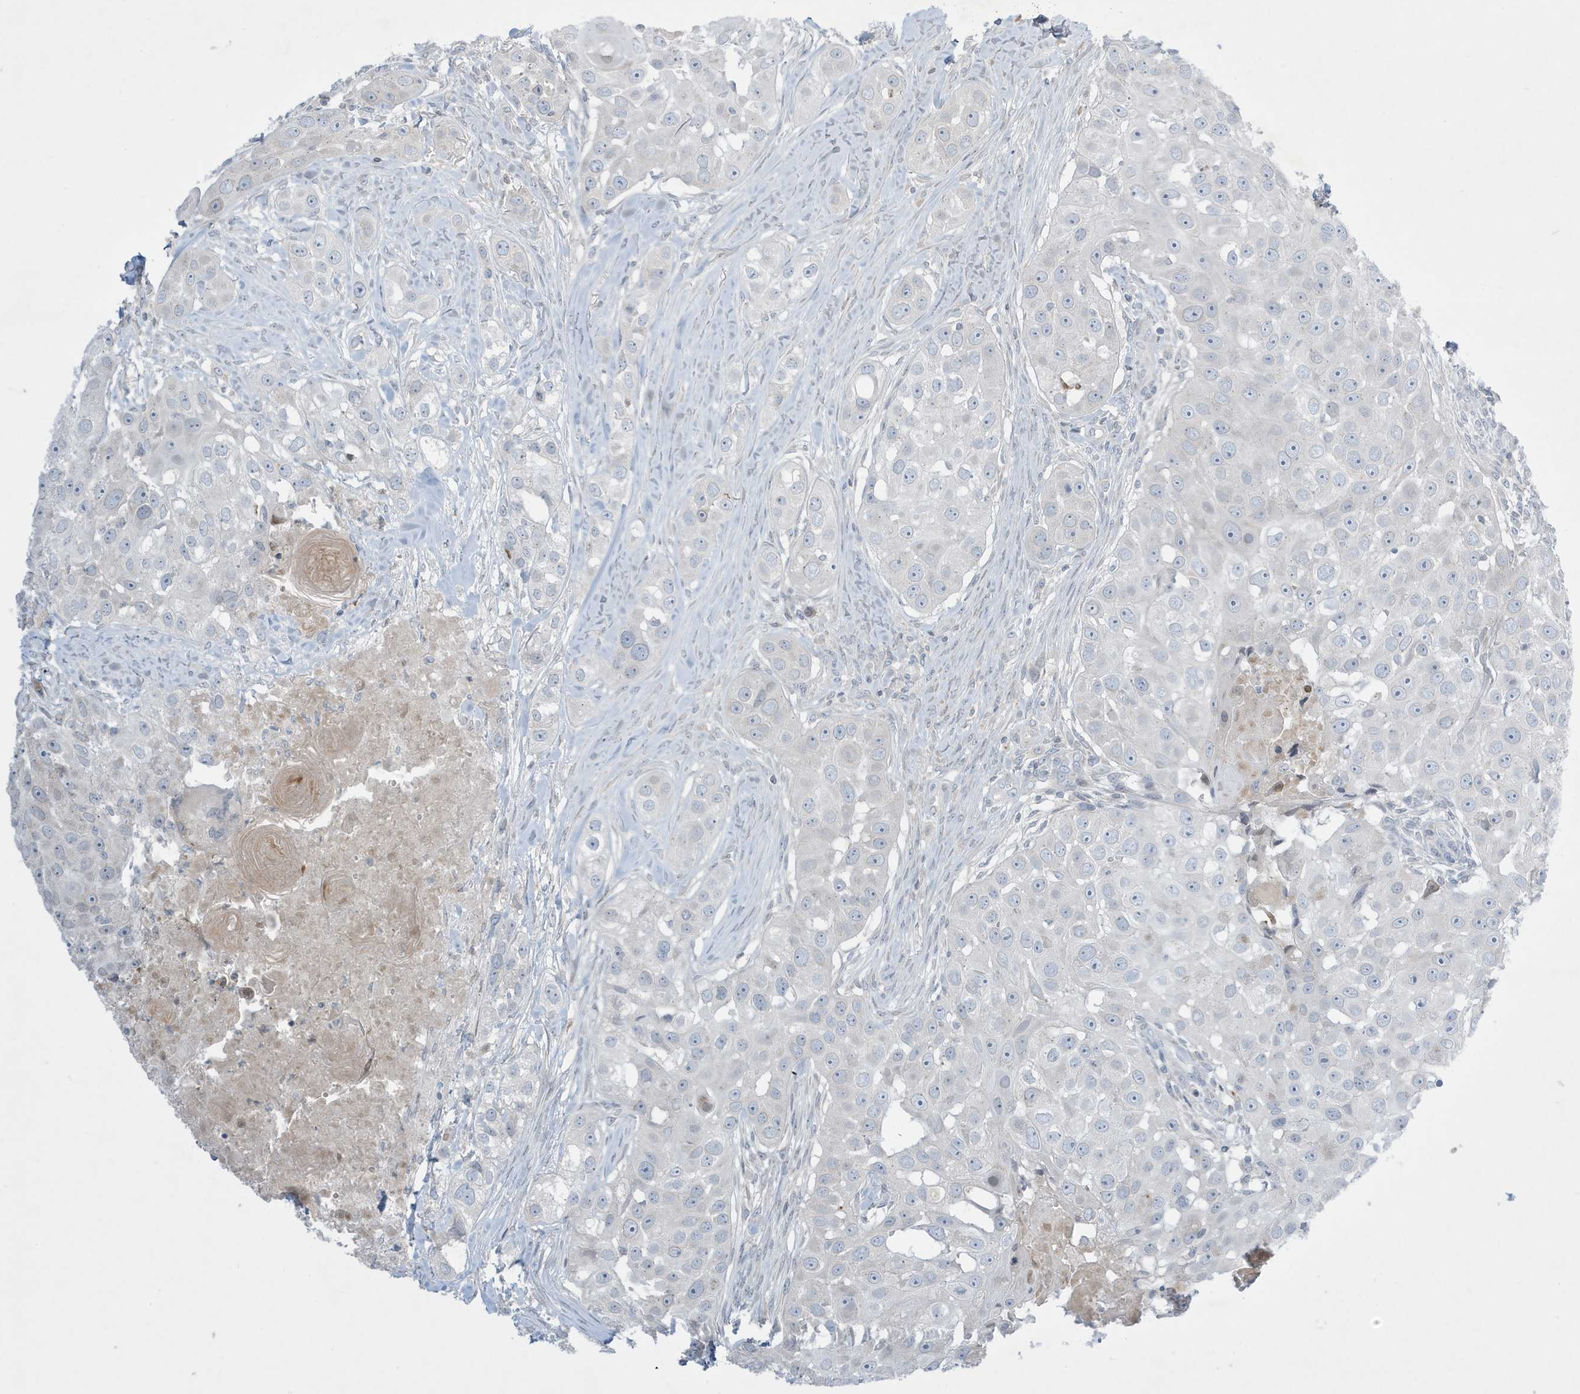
{"staining": {"intensity": "negative", "quantity": "none", "location": "none"}, "tissue": "head and neck cancer", "cell_type": "Tumor cells", "image_type": "cancer", "snomed": [{"axis": "morphology", "description": "Normal tissue, NOS"}, {"axis": "morphology", "description": "Squamous cell carcinoma, NOS"}, {"axis": "topography", "description": "Skeletal muscle"}, {"axis": "topography", "description": "Head-Neck"}], "caption": "An immunohistochemistry (IHC) image of squamous cell carcinoma (head and neck) is shown. There is no staining in tumor cells of squamous cell carcinoma (head and neck). (Brightfield microscopy of DAB IHC at high magnification).", "gene": "FNDC1", "patient": {"sex": "male", "age": 51}}